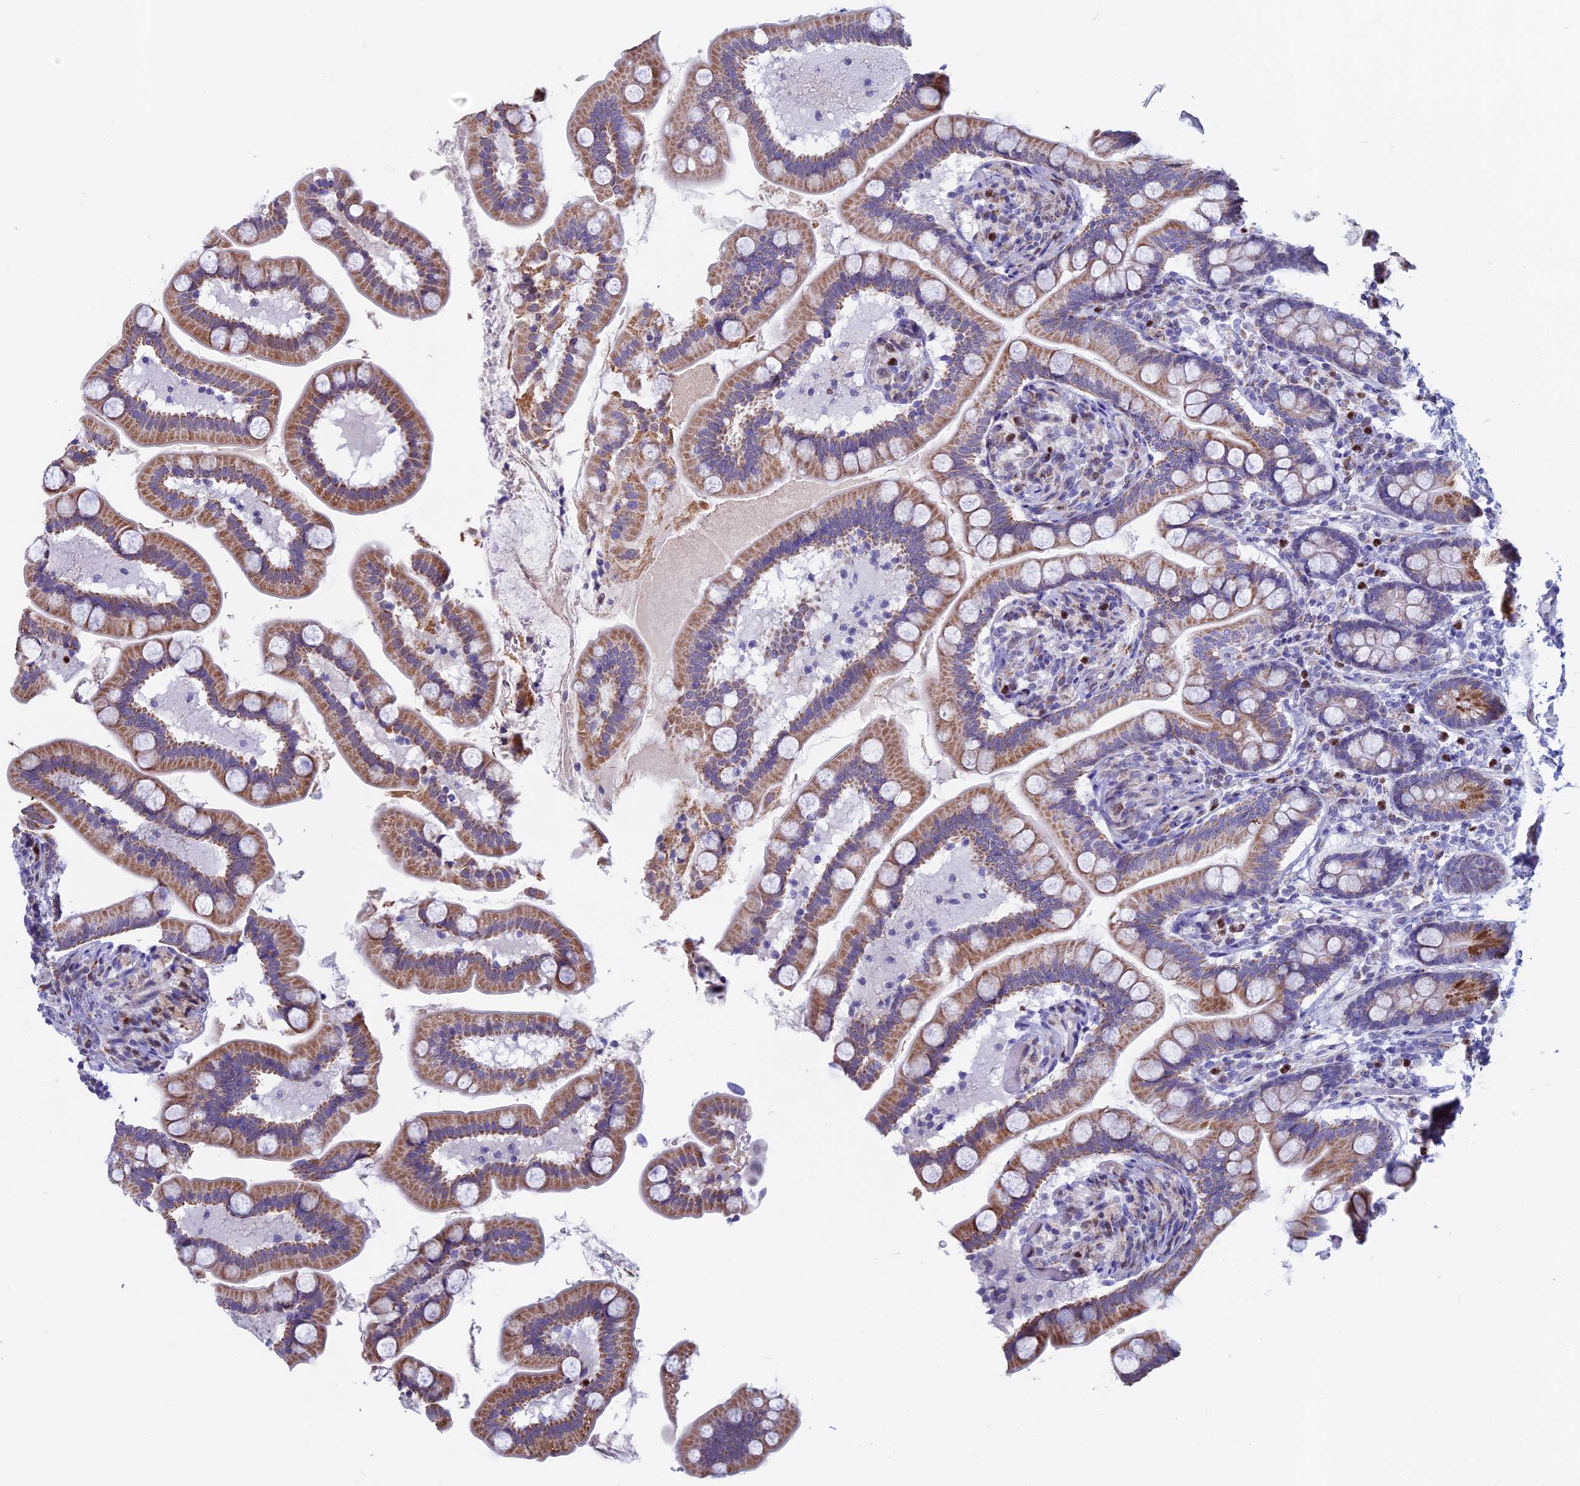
{"staining": {"intensity": "moderate", "quantity": "25%-75%", "location": "cytoplasmic/membranous"}, "tissue": "small intestine", "cell_type": "Glandular cells", "image_type": "normal", "snomed": [{"axis": "morphology", "description": "Normal tissue, NOS"}, {"axis": "topography", "description": "Small intestine"}], "caption": "High-power microscopy captured an immunohistochemistry (IHC) image of normal small intestine, revealing moderate cytoplasmic/membranous staining in about 25%-75% of glandular cells.", "gene": "ACSS1", "patient": {"sex": "female", "age": 64}}